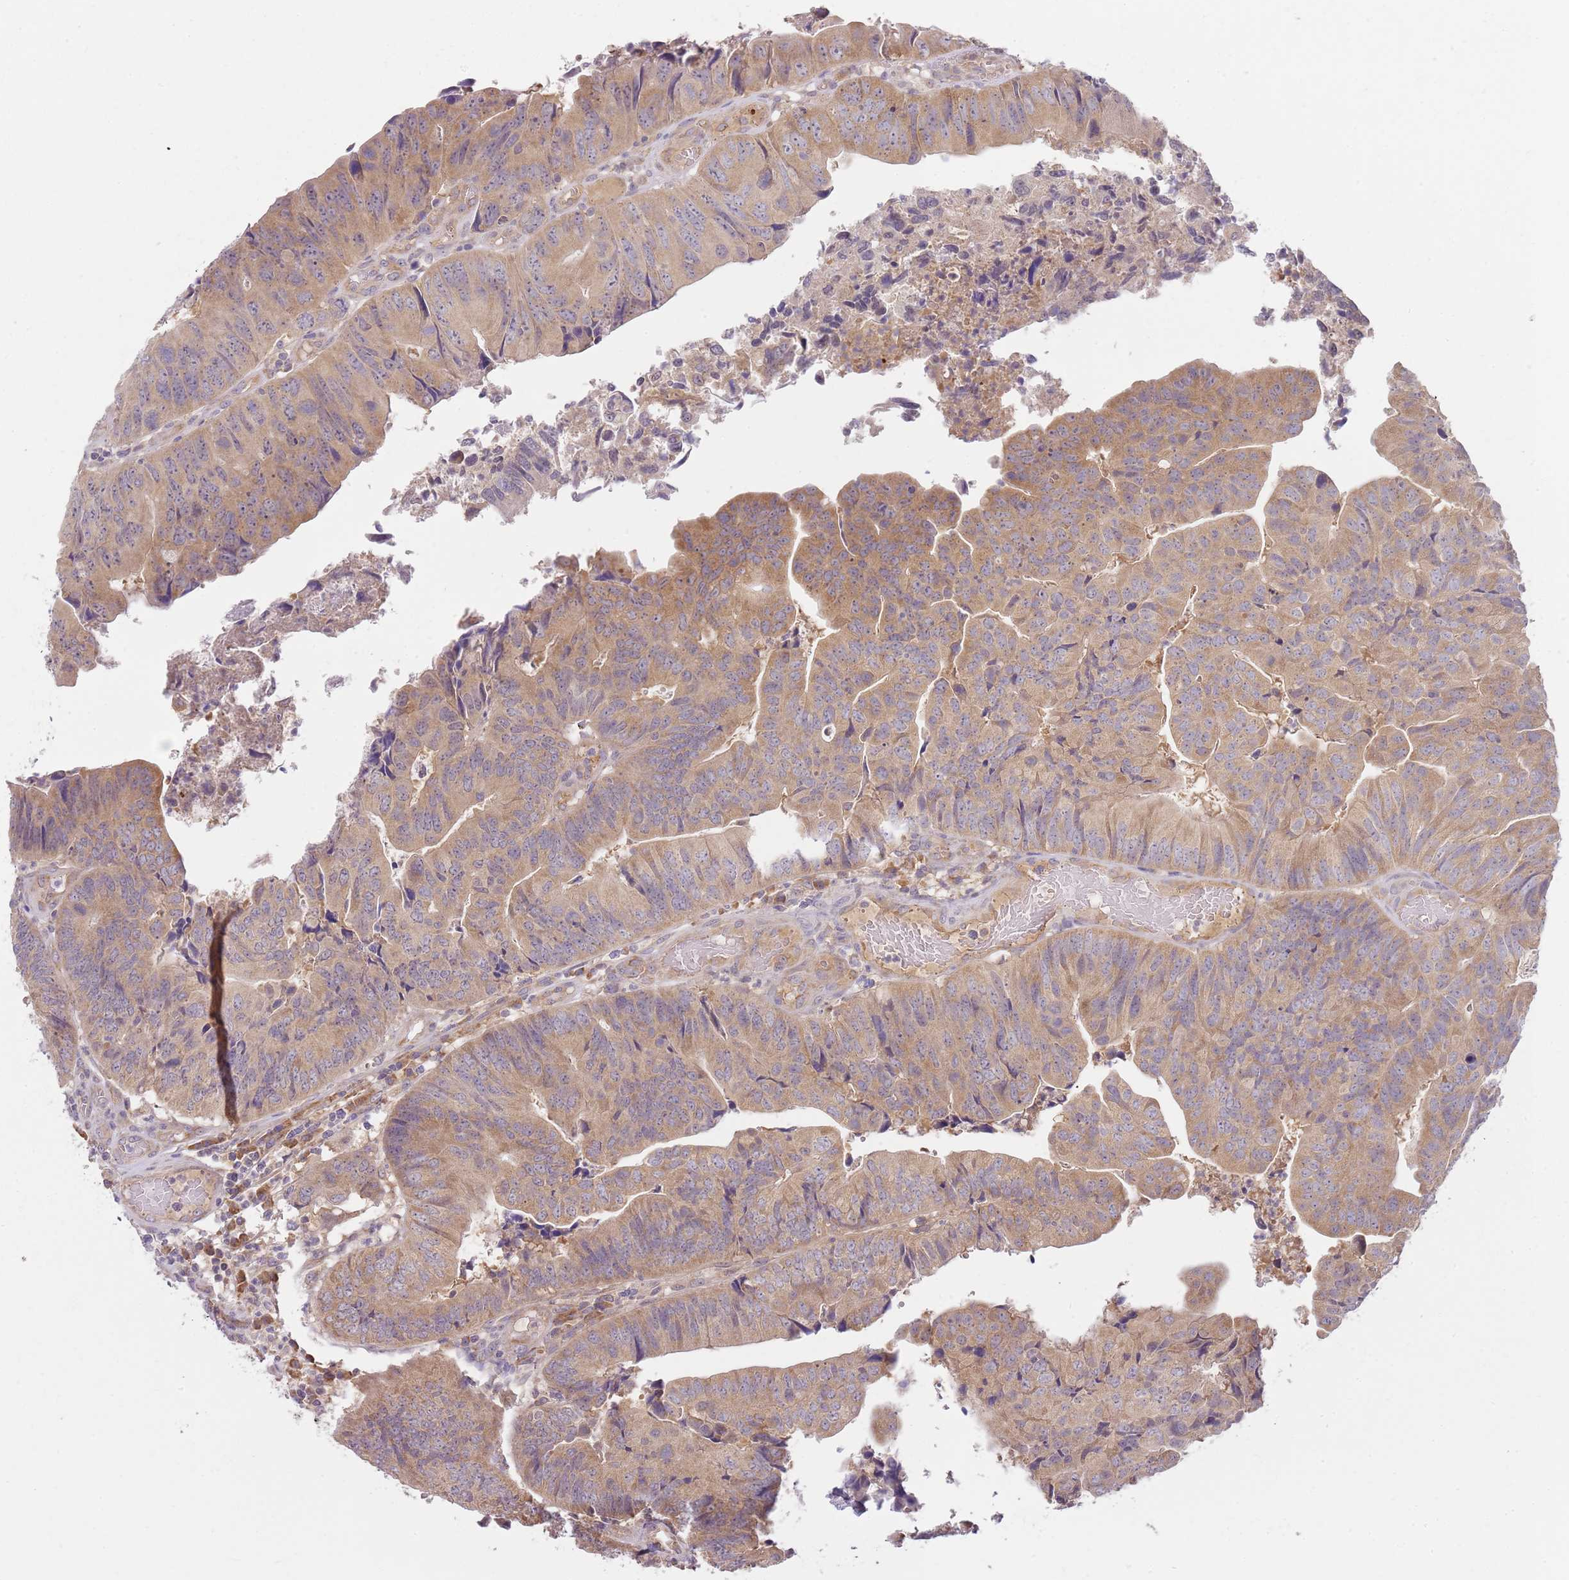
{"staining": {"intensity": "moderate", "quantity": ">75%", "location": "cytoplasmic/membranous"}, "tissue": "colorectal cancer", "cell_type": "Tumor cells", "image_type": "cancer", "snomed": [{"axis": "morphology", "description": "Adenocarcinoma, NOS"}, {"axis": "topography", "description": "Colon"}], "caption": "IHC micrograph of colorectal cancer stained for a protein (brown), which displays medium levels of moderate cytoplasmic/membranous positivity in about >75% of tumor cells.", "gene": "SKOR2", "patient": {"sex": "female", "age": 67}}